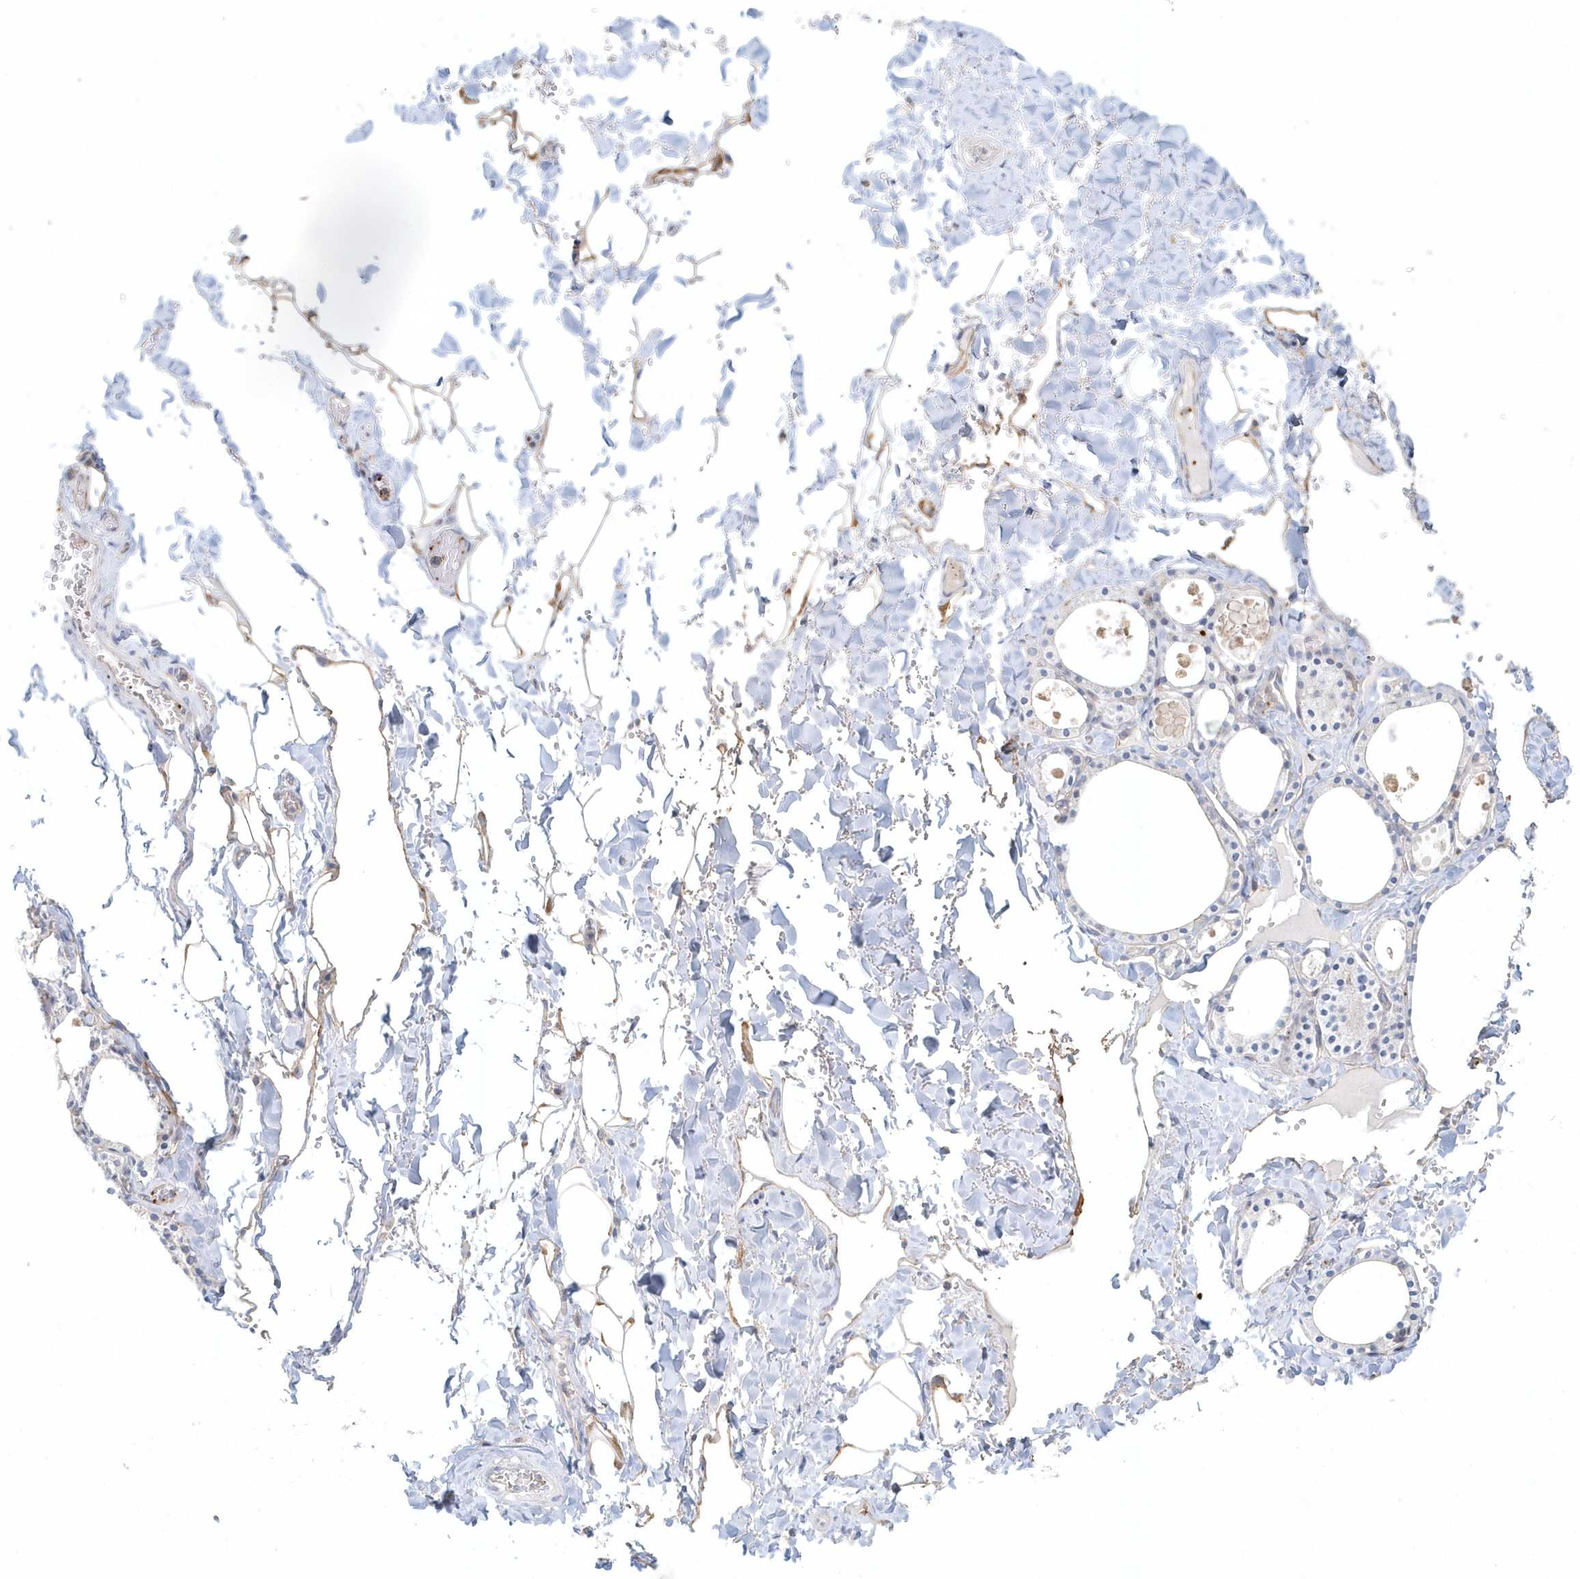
{"staining": {"intensity": "negative", "quantity": "none", "location": "none"}, "tissue": "thyroid gland", "cell_type": "Glandular cells", "image_type": "normal", "snomed": [{"axis": "morphology", "description": "Normal tissue, NOS"}, {"axis": "topography", "description": "Thyroid gland"}], "caption": "The immunohistochemistry (IHC) micrograph has no significant expression in glandular cells of thyroid gland.", "gene": "MMRN1", "patient": {"sex": "male", "age": 56}}